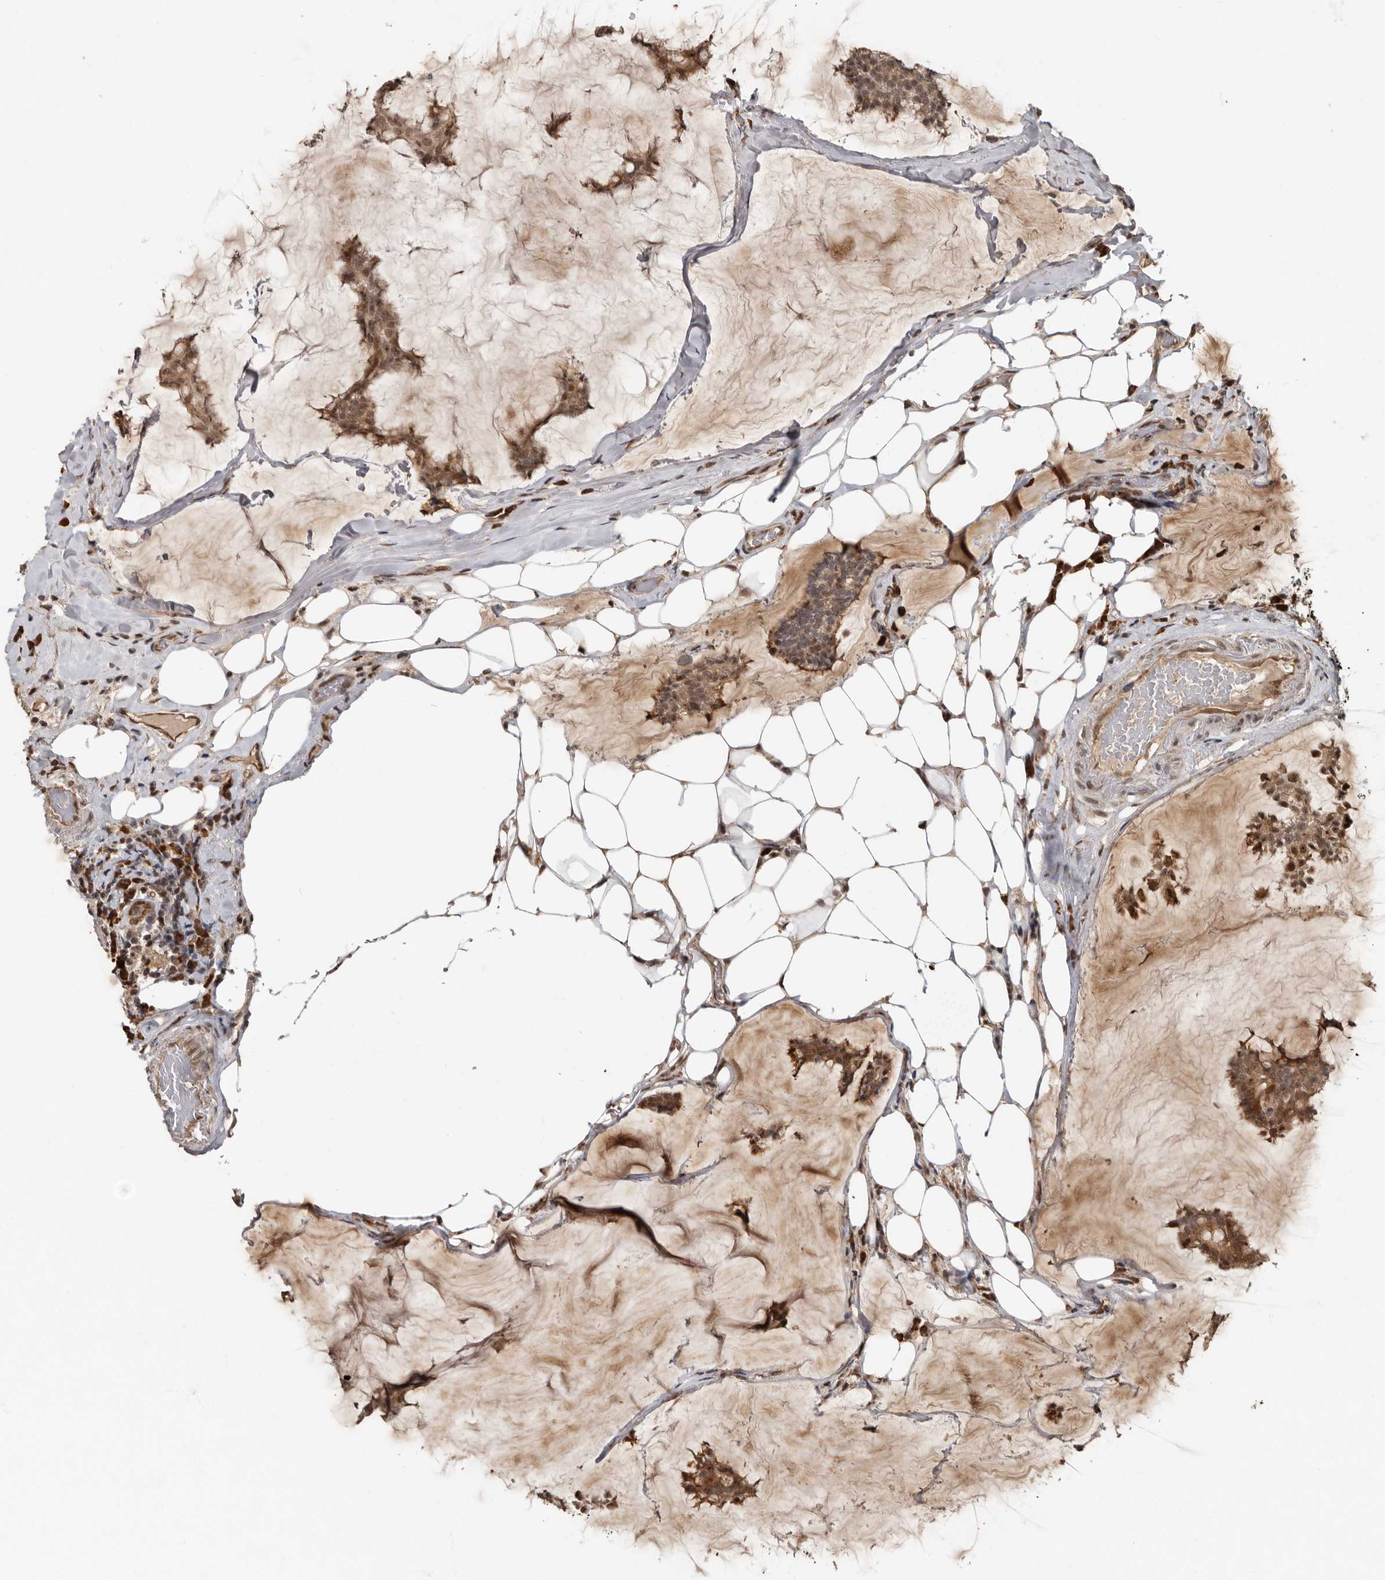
{"staining": {"intensity": "moderate", "quantity": ">75%", "location": "cytoplasmic/membranous,nuclear"}, "tissue": "breast cancer", "cell_type": "Tumor cells", "image_type": "cancer", "snomed": [{"axis": "morphology", "description": "Duct carcinoma"}, {"axis": "topography", "description": "Breast"}], "caption": "Protein analysis of breast cancer tissue reveals moderate cytoplasmic/membranous and nuclear expression in about >75% of tumor cells. The staining is performed using DAB (3,3'-diaminobenzidine) brown chromogen to label protein expression. The nuclei are counter-stained blue using hematoxylin.", "gene": "LRGUK", "patient": {"sex": "female", "age": 93}}